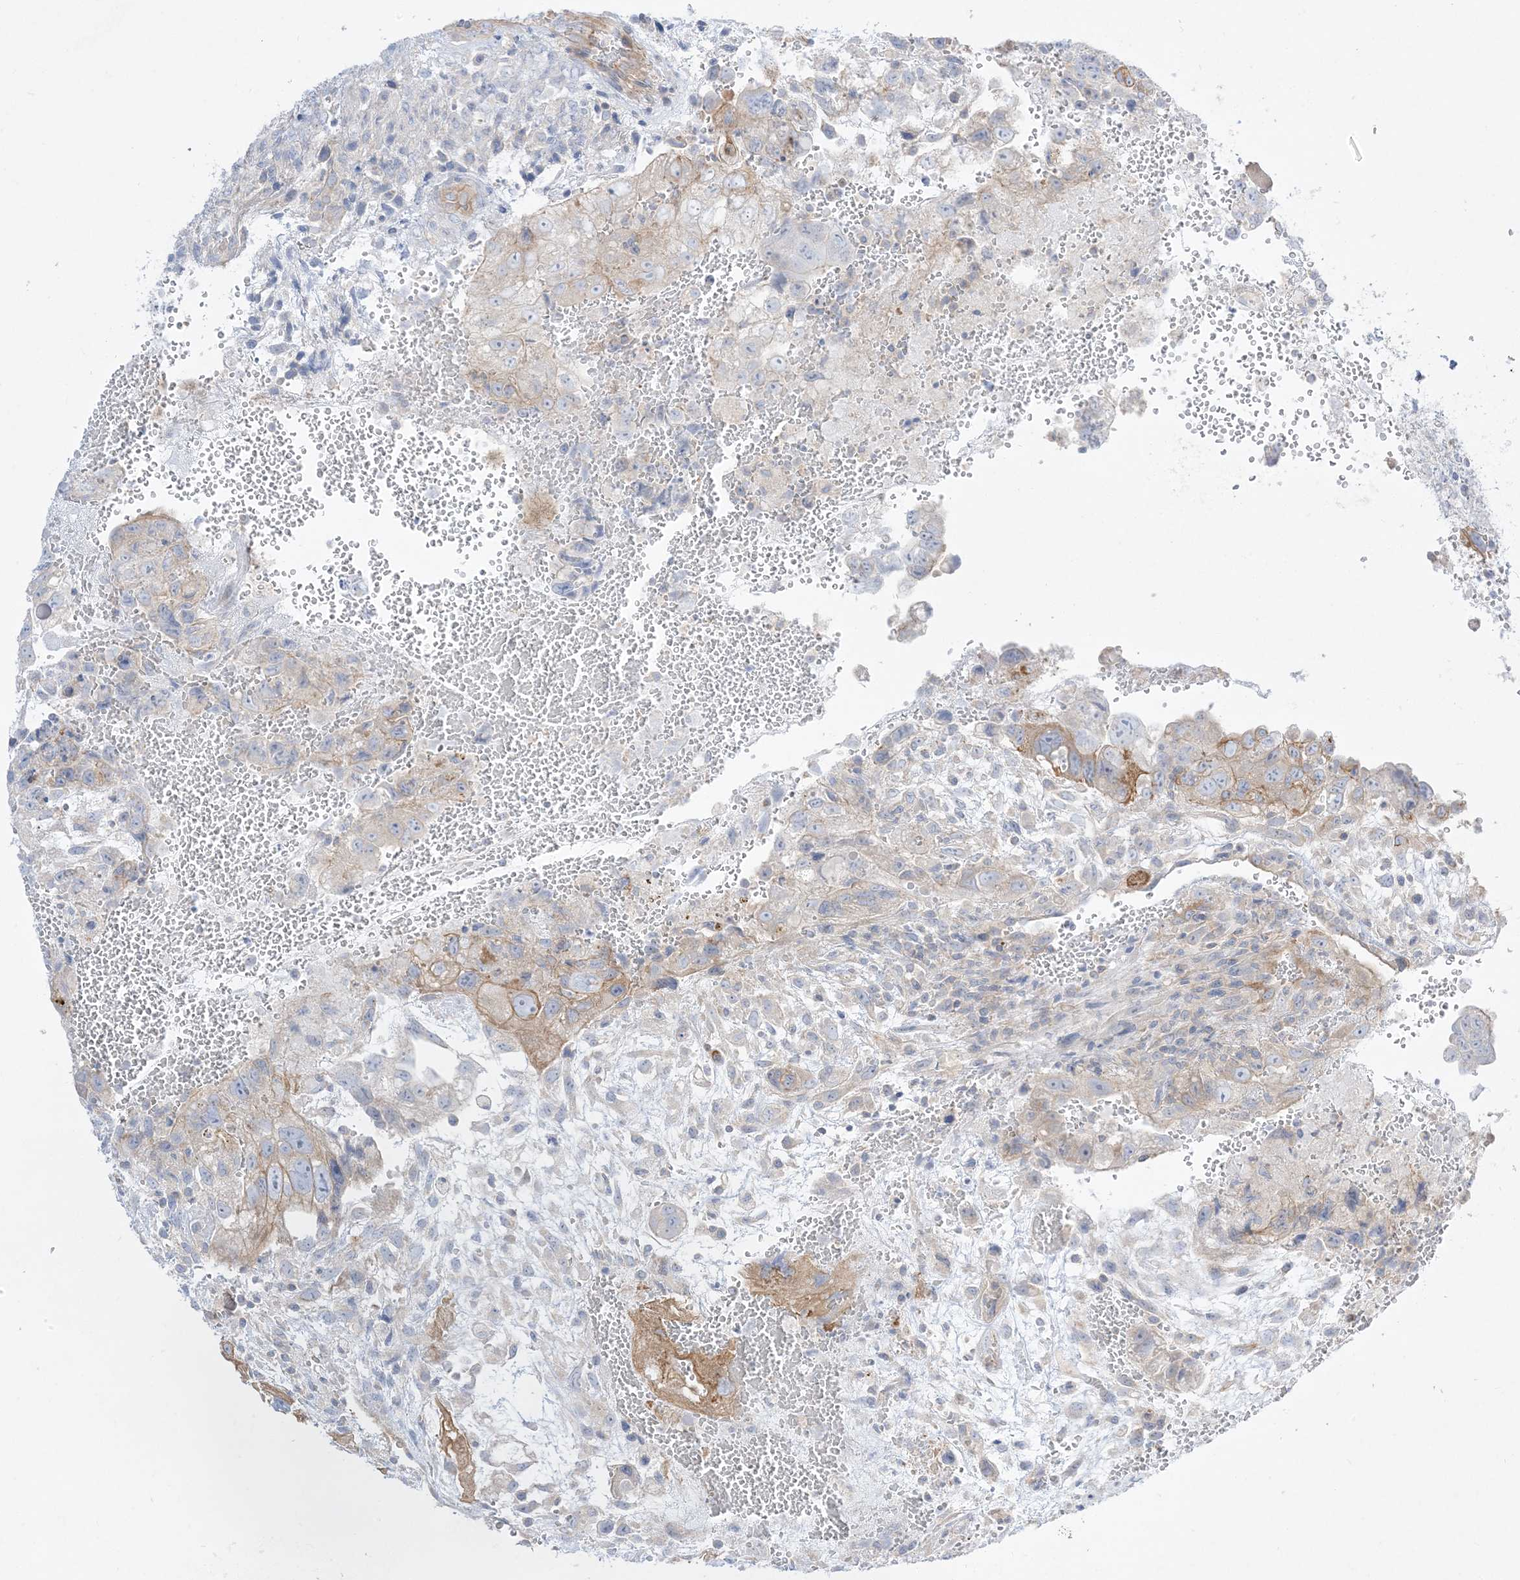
{"staining": {"intensity": "weak", "quantity": "<25%", "location": "cytoplasmic/membranous"}, "tissue": "testis cancer", "cell_type": "Tumor cells", "image_type": "cancer", "snomed": [{"axis": "morphology", "description": "Carcinoma, Embryonal, NOS"}, {"axis": "topography", "description": "Testis"}], "caption": "Protein analysis of testis cancer (embryonal carcinoma) demonstrates no significant positivity in tumor cells. (DAB (3,3'-diaminobenzidine) IHC visualized using brightfield microscopy, high magnification).", "gene": "ARHGEF9", "patient": {"sex": "male", "age": 37}}